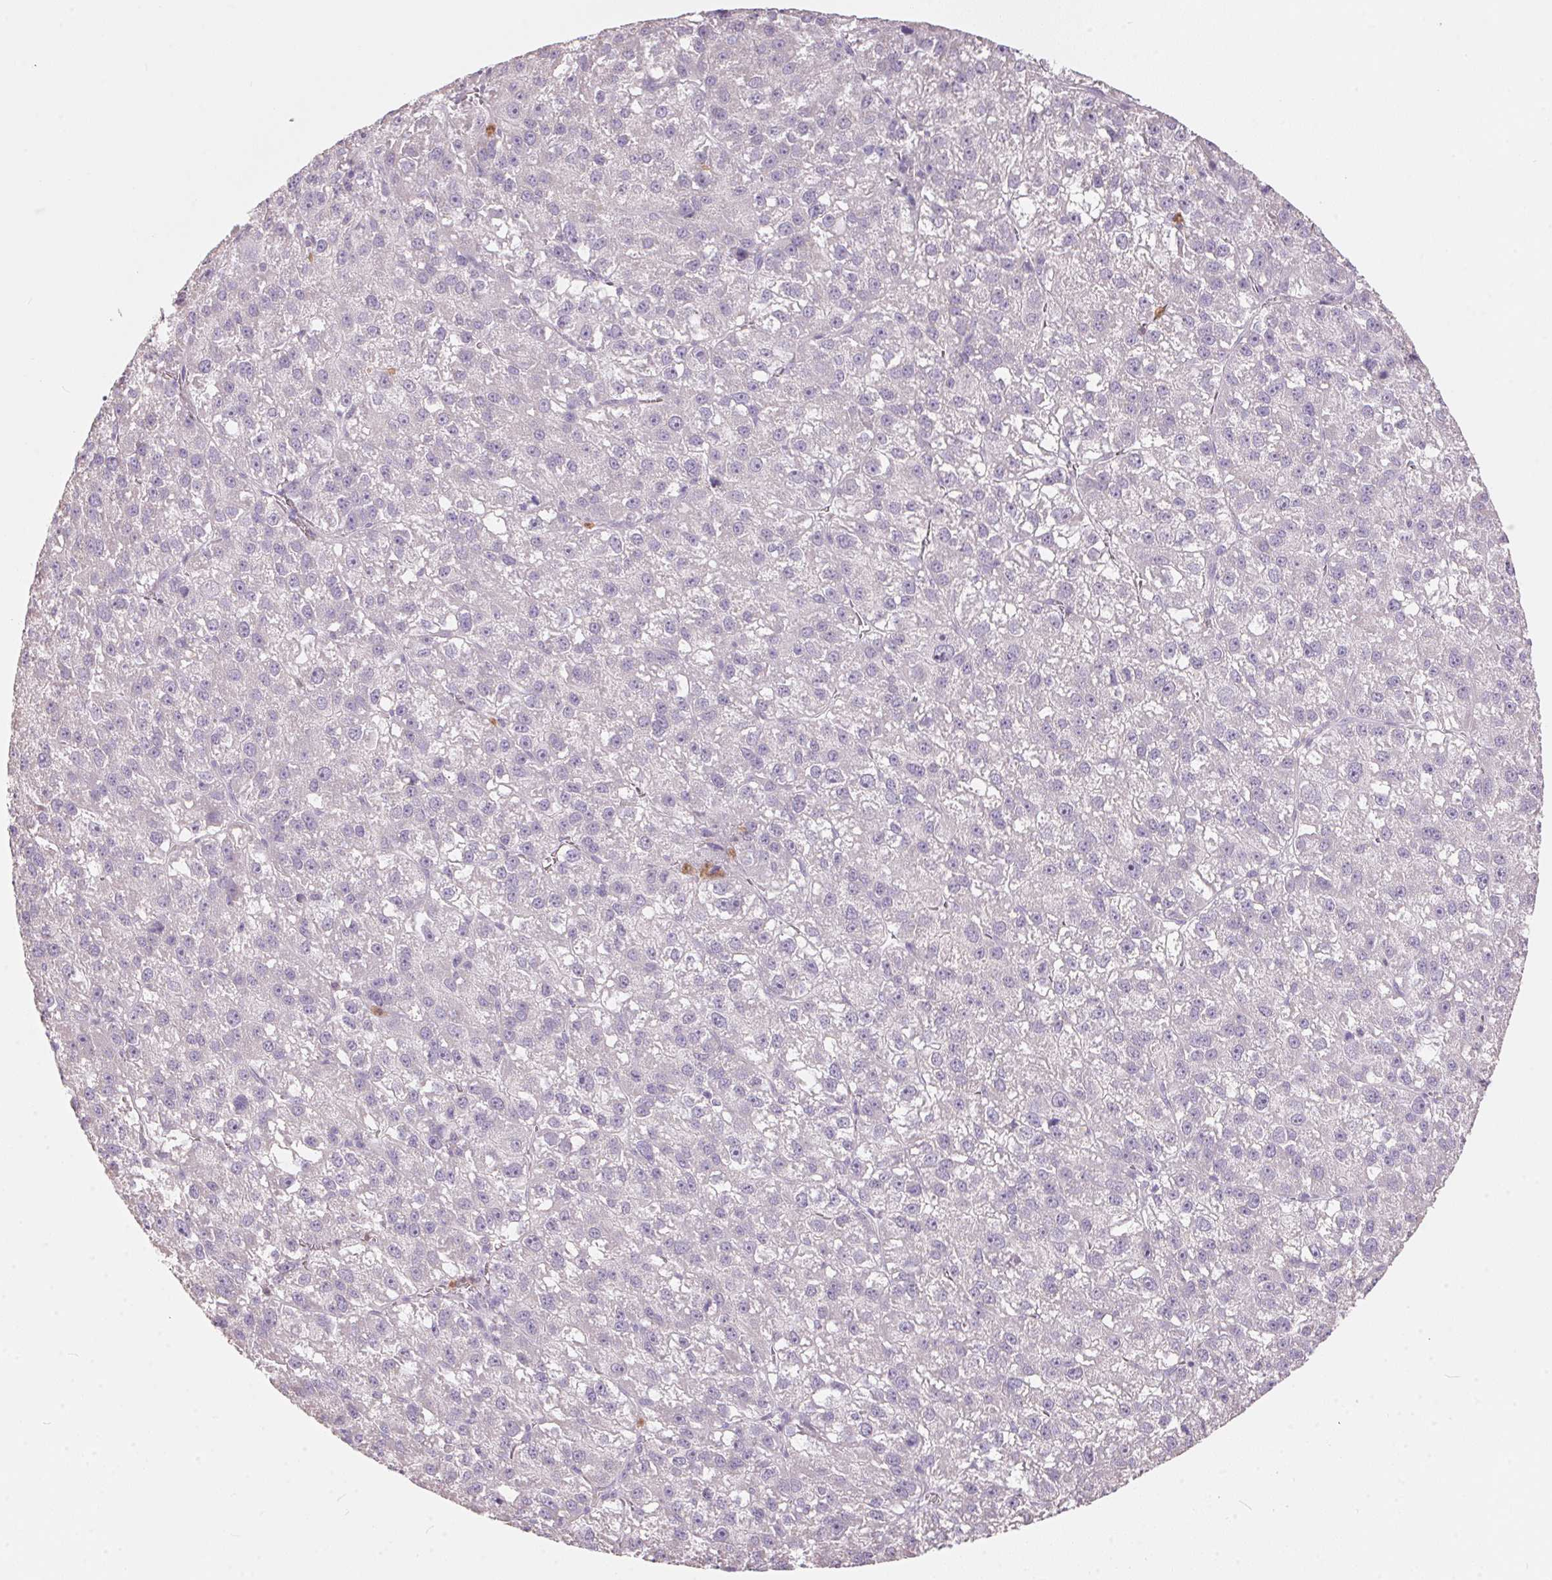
{"staining": {"intensity": "negative", "quantity": "none", "location": "none"}, "tissue": "liver cancer", "cell_type": "Tumor cells", "image_type": "cancer", "snomed": [{"axis": "morphology", "description": "Carcinoma, Hepatocellular, NOS"}, {"axis": "topography", "description": "Liver"}], "caption": "A micrograph of liver cancer stained for a protein reveals no brown staining in tumor cells.", "gene": "SERPINB1", "patient": {"sex": "female", "age": 70}}